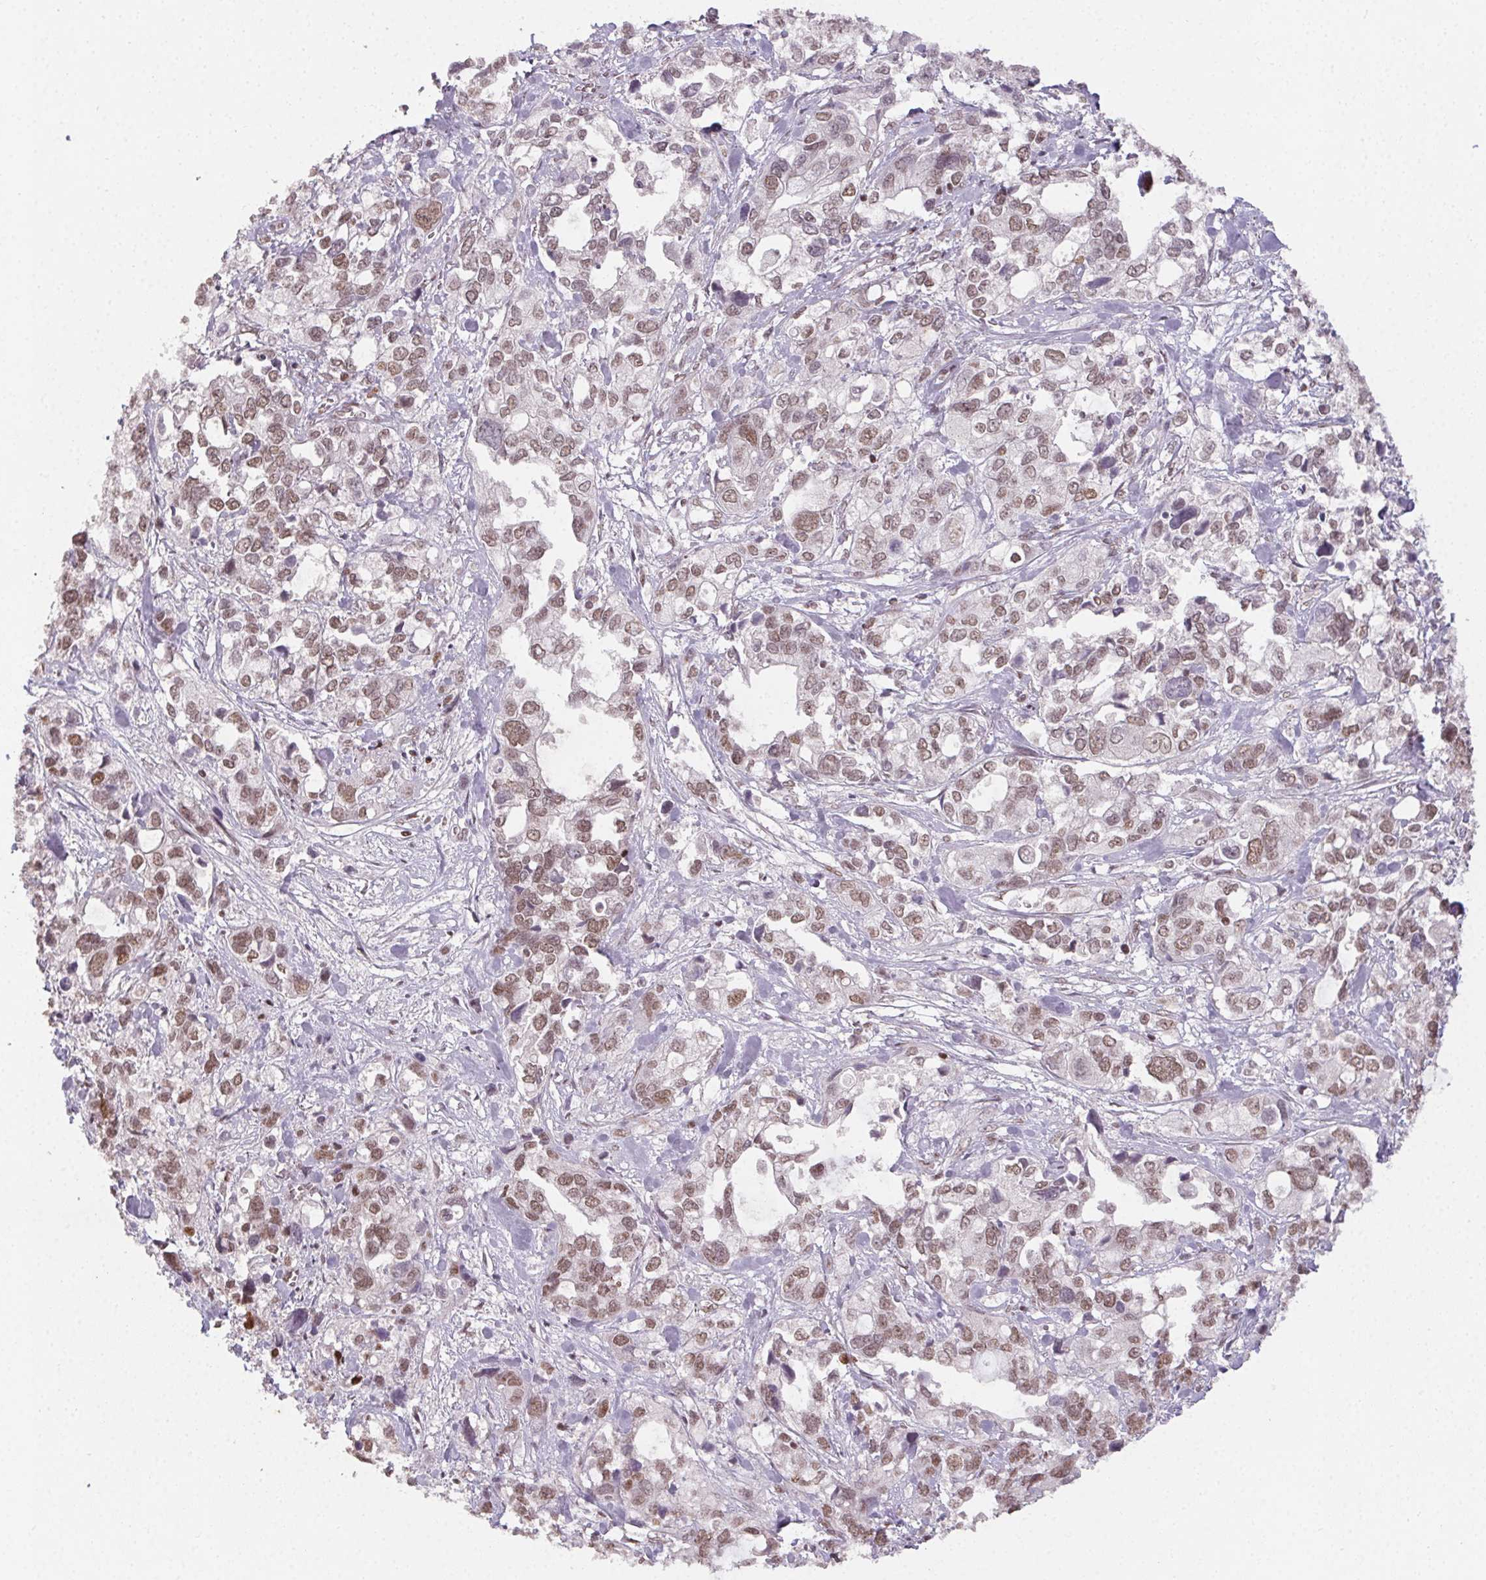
{"staining": {"intensity": "moderate", "quantity": ">75%", "location": "nuclear"}, "tissue": "stomach cancer", "cell_type": "Tumor cells", "image_type": "cancer", "snomed": [{"axis": "morphology", "description": "Adenocarcinoma, NOS"}, {"axis": "topography", "description": "Stomach, upper"}], "caption": "High-power microscopy captured an IHC micrograph of stomach cancer, revealing moderate nuclear expression in about >75% of tumor cells.", "gene": "KMT2A", "patient": {"sex": "female", "age": 81}}